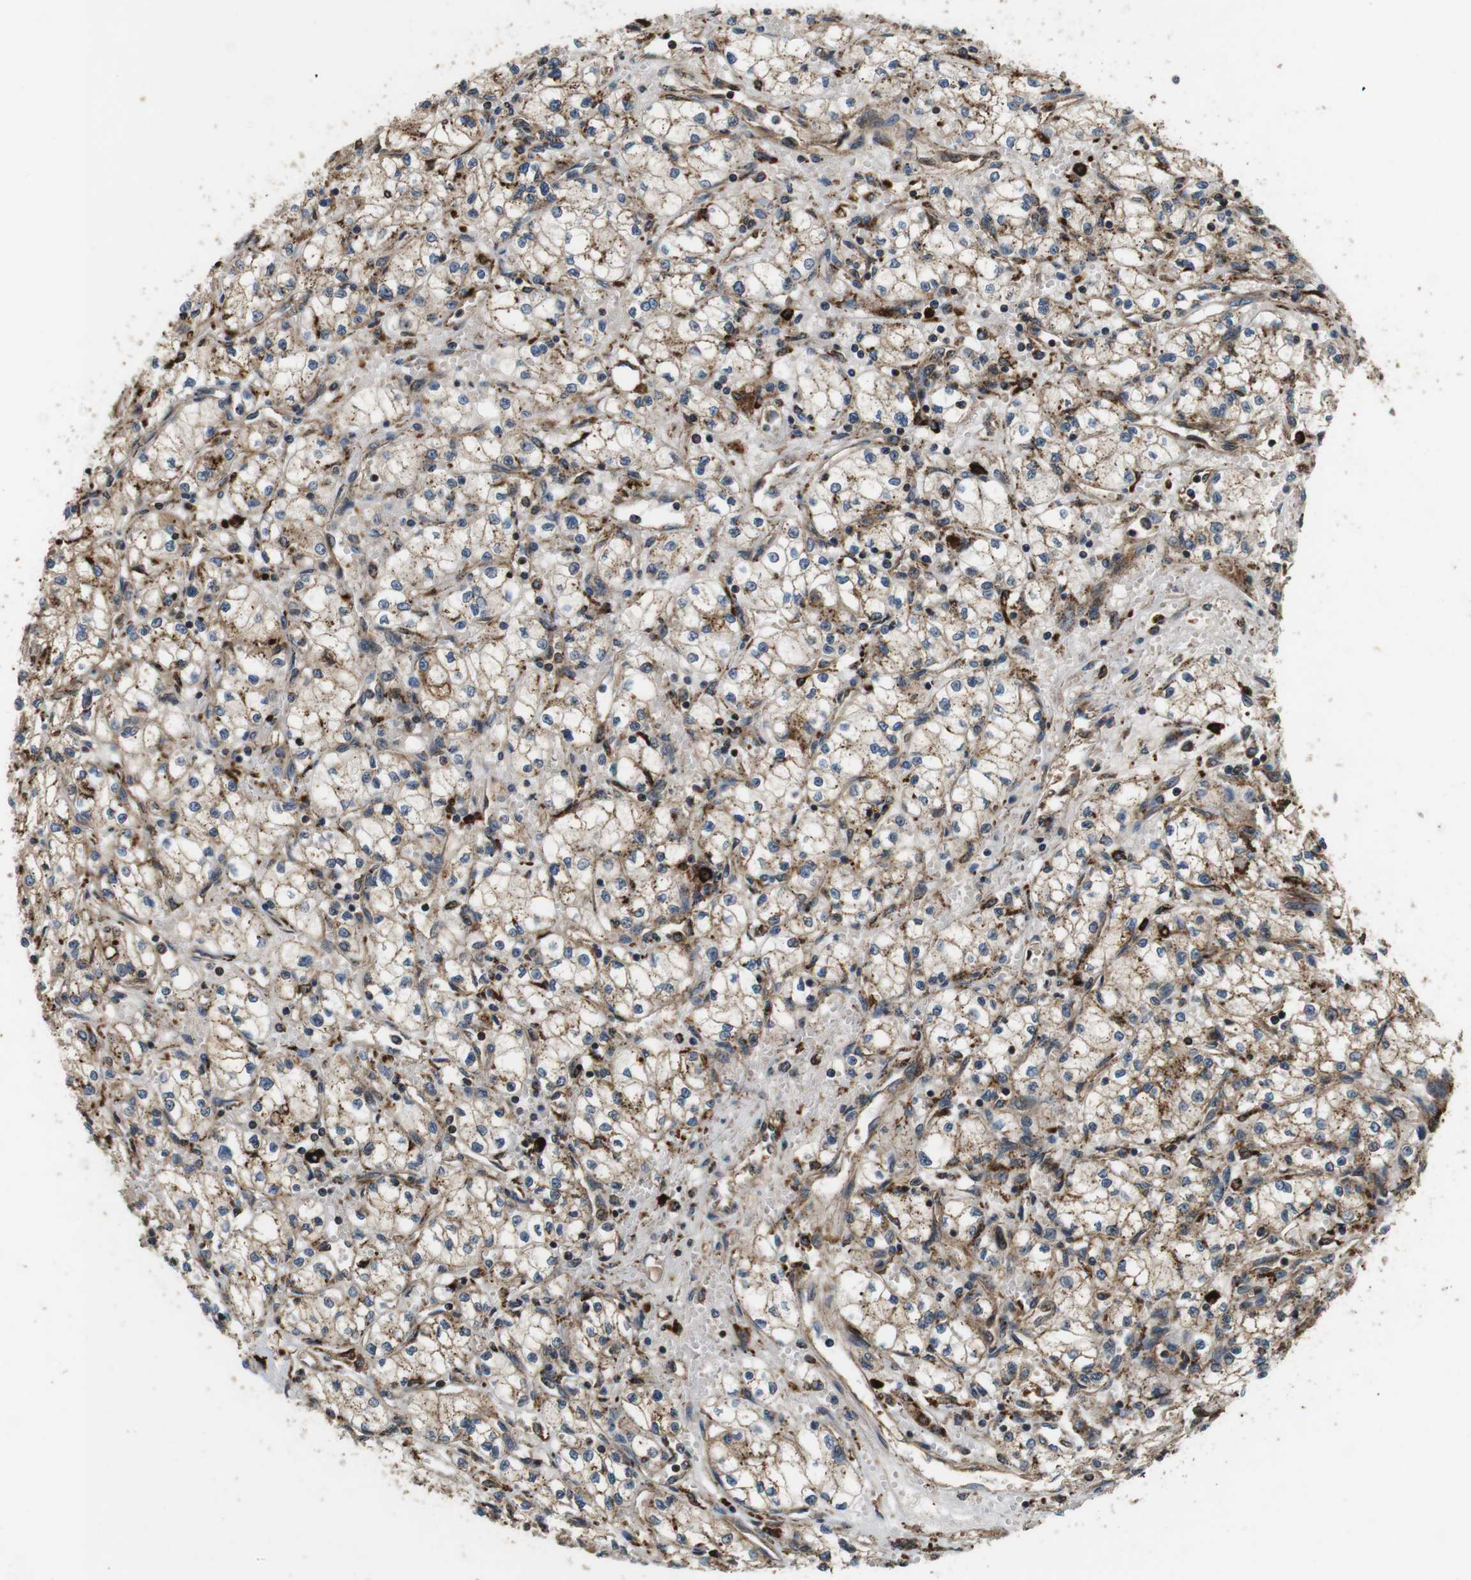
{"staining": {"intensity": "weak", "quantity": "25%-75%", "location": "cytoplasmic/membranous"}, "tissue": "renal cancer", "cell_type": "Tumor cells", "image_type": "cancer", "snomed": [{"axis": "morphology", "description": "Normal tissue, NOS"}, {"axis": "morphology", "description": "Adenocarcinoma, NOS"}, {"axis": "topography", "description": "Kidney"}], "caption": "About 25%-75% of tumor cells in human adenocarcinoma (renal) exhibit weak cytoplasmic/membranous protein positivity as visualized by brown immunohistochemical staining.", "gene": "TXNRD1", "patient": {"sex": "male", "age": 59}}